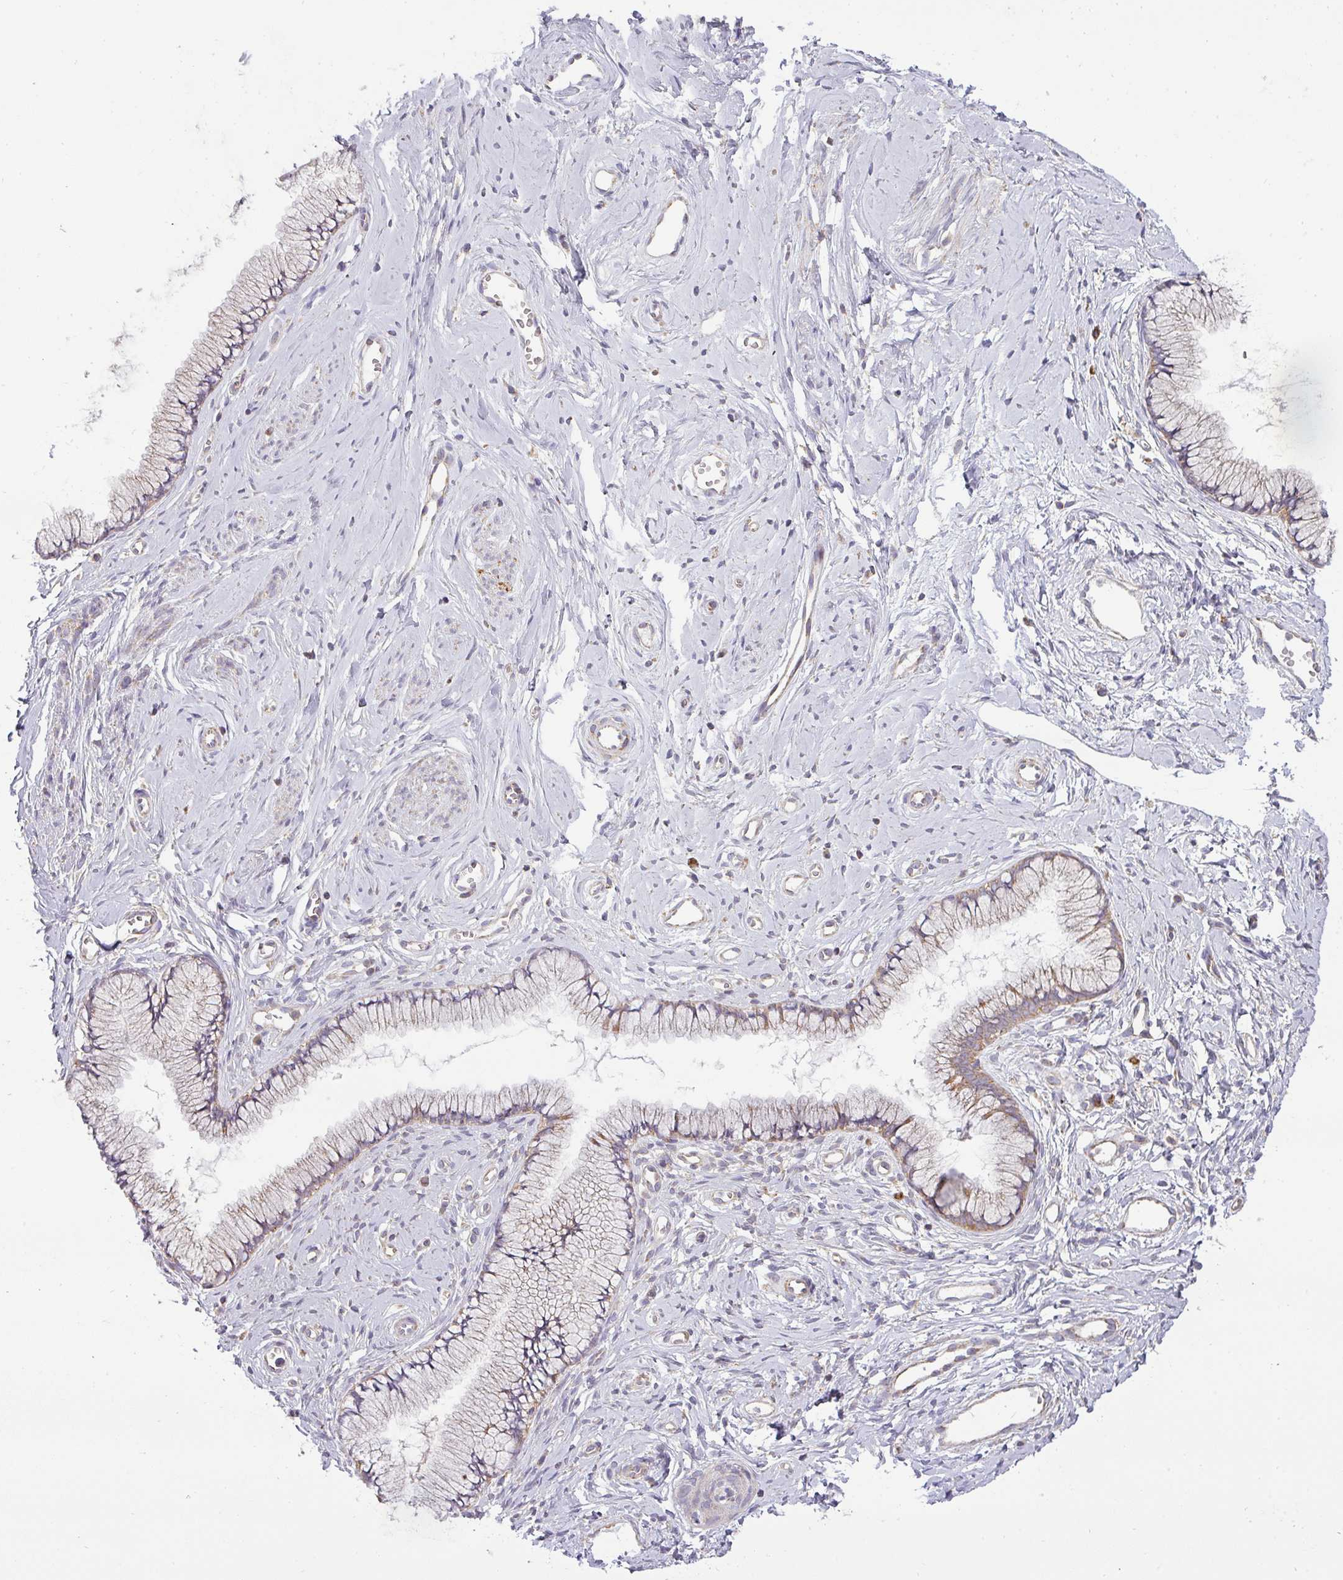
{"staining": {"intensity": "weak", "quantity": ">75%", "location": "cytoplasmic/membranous"}, "tissue": "cervix", "cell_type": "Glandular cells", "image_type": "normal", "snomed": [{"axis": "morphology", "description": "Normal tissue, NOS"}, {"axis": "topography", "description": "Cervix"}], "caption": "High-magnification brightfield microscopy of normal cervix stained with DAB (3,3'-diaminobenzidine) (brown) and counterstained with hematoxylin (blue). glandular cells exhibit weak cytoplasmic/membranous expression is seen in approximately>75% of cells. The protein is stained brown, and the nuclei are stained in blue (DAB IHC with brightfield microscopy, high magnification).", "gene": "ZNF211", "patient": {"sex": "female", "age": 40}}